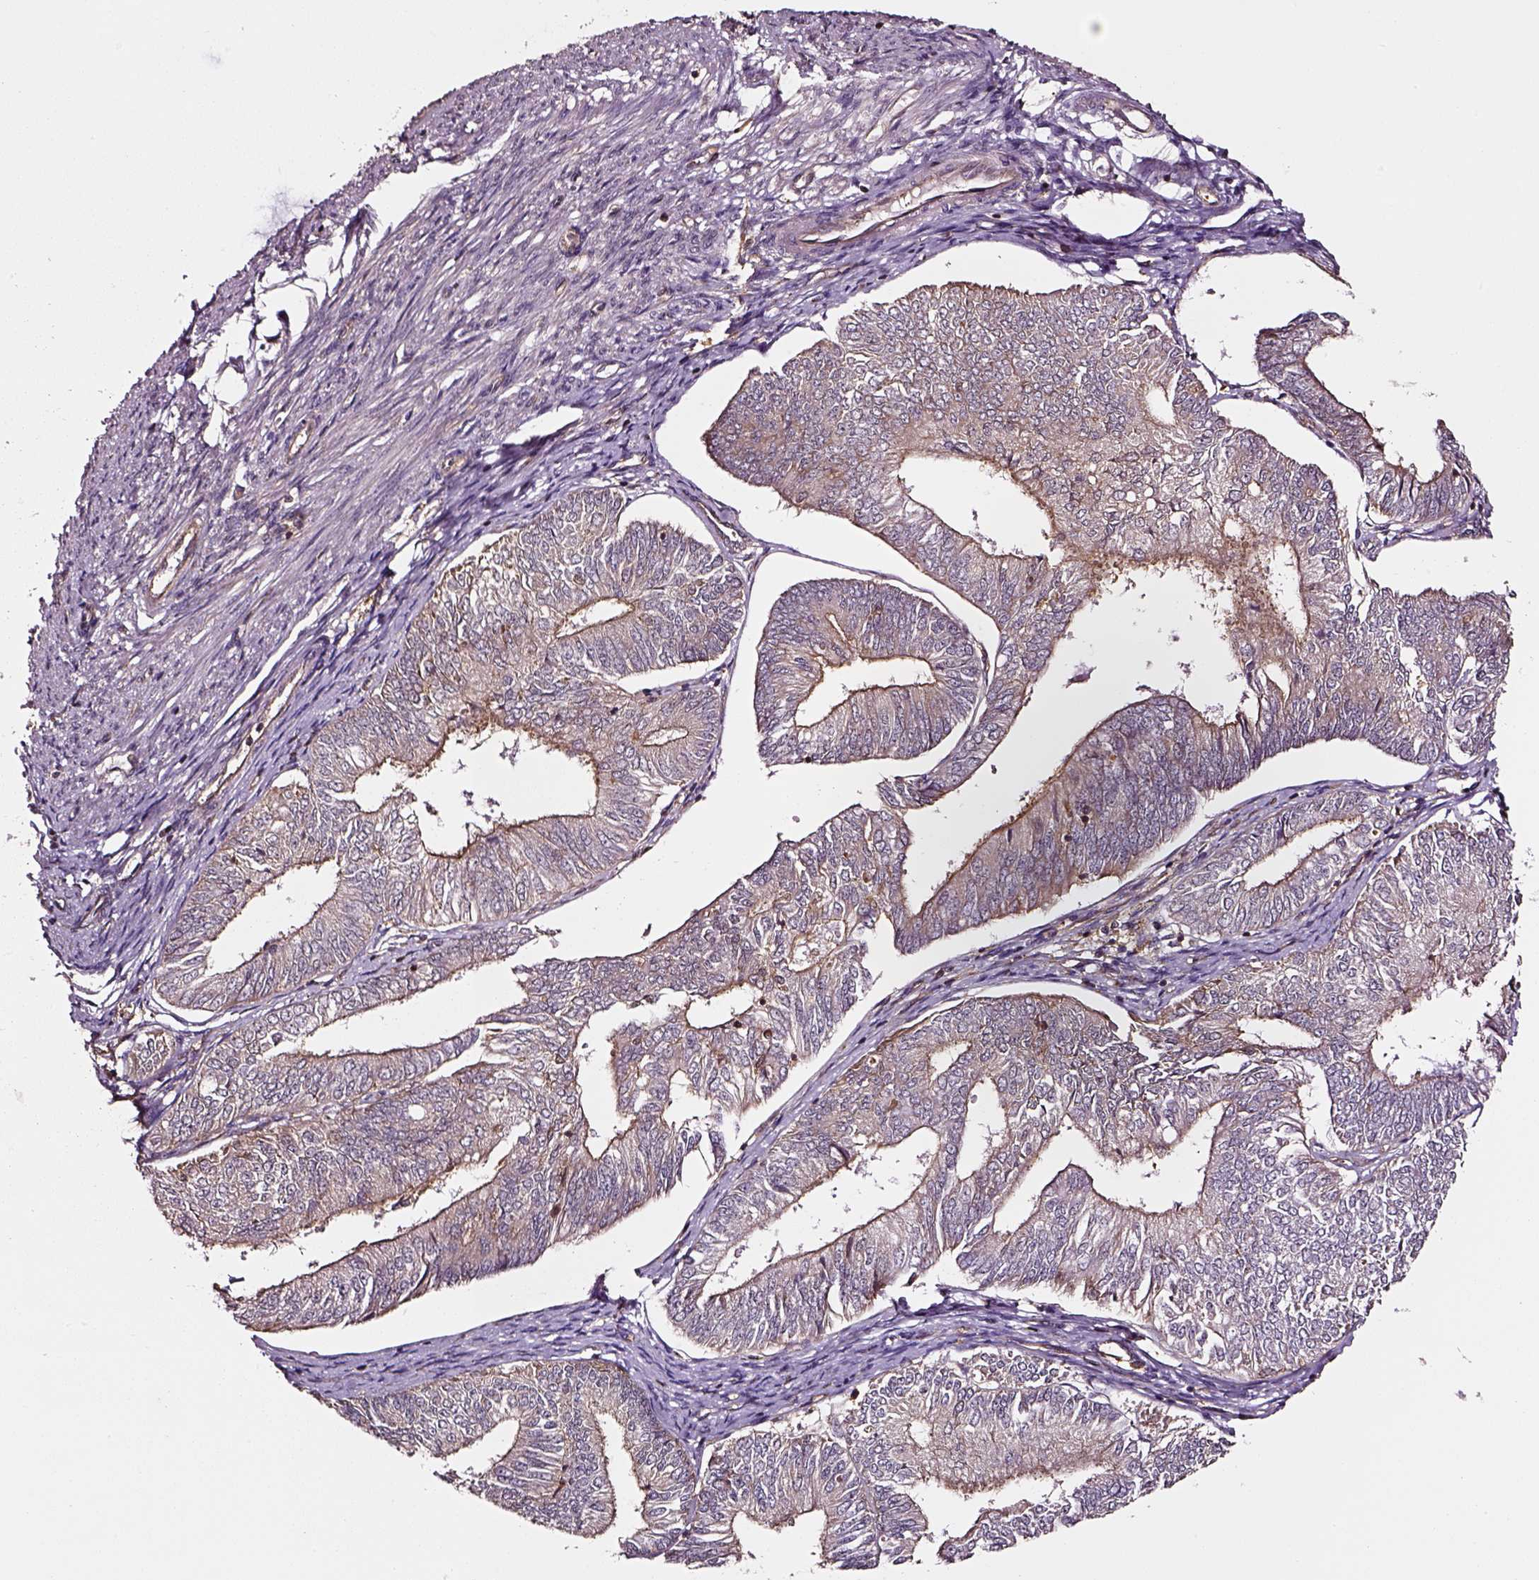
{"staining": {"intensity": "moderate", "quantity": "<25%", "location": "cytoplasmic/membranous"}, "tissue": "endometrial cancer", "cell_type": "Tumor cells", "image_type": "cancer", "snomed": [{"axis": "morphology", "description": "Adenocarcinoma, NOS"}, {"axis": "topography", "description": "Endometrium"}], "caption": "Protein positivity by immunohistochemistry (IHC) reveals moderate cytoplasmic/membranous expression in approximately <25% of tumor cells in adenocarcinoma (endometrial).", "gene": "RASSF5", "patient": {"sex": "female", "age": 58}}